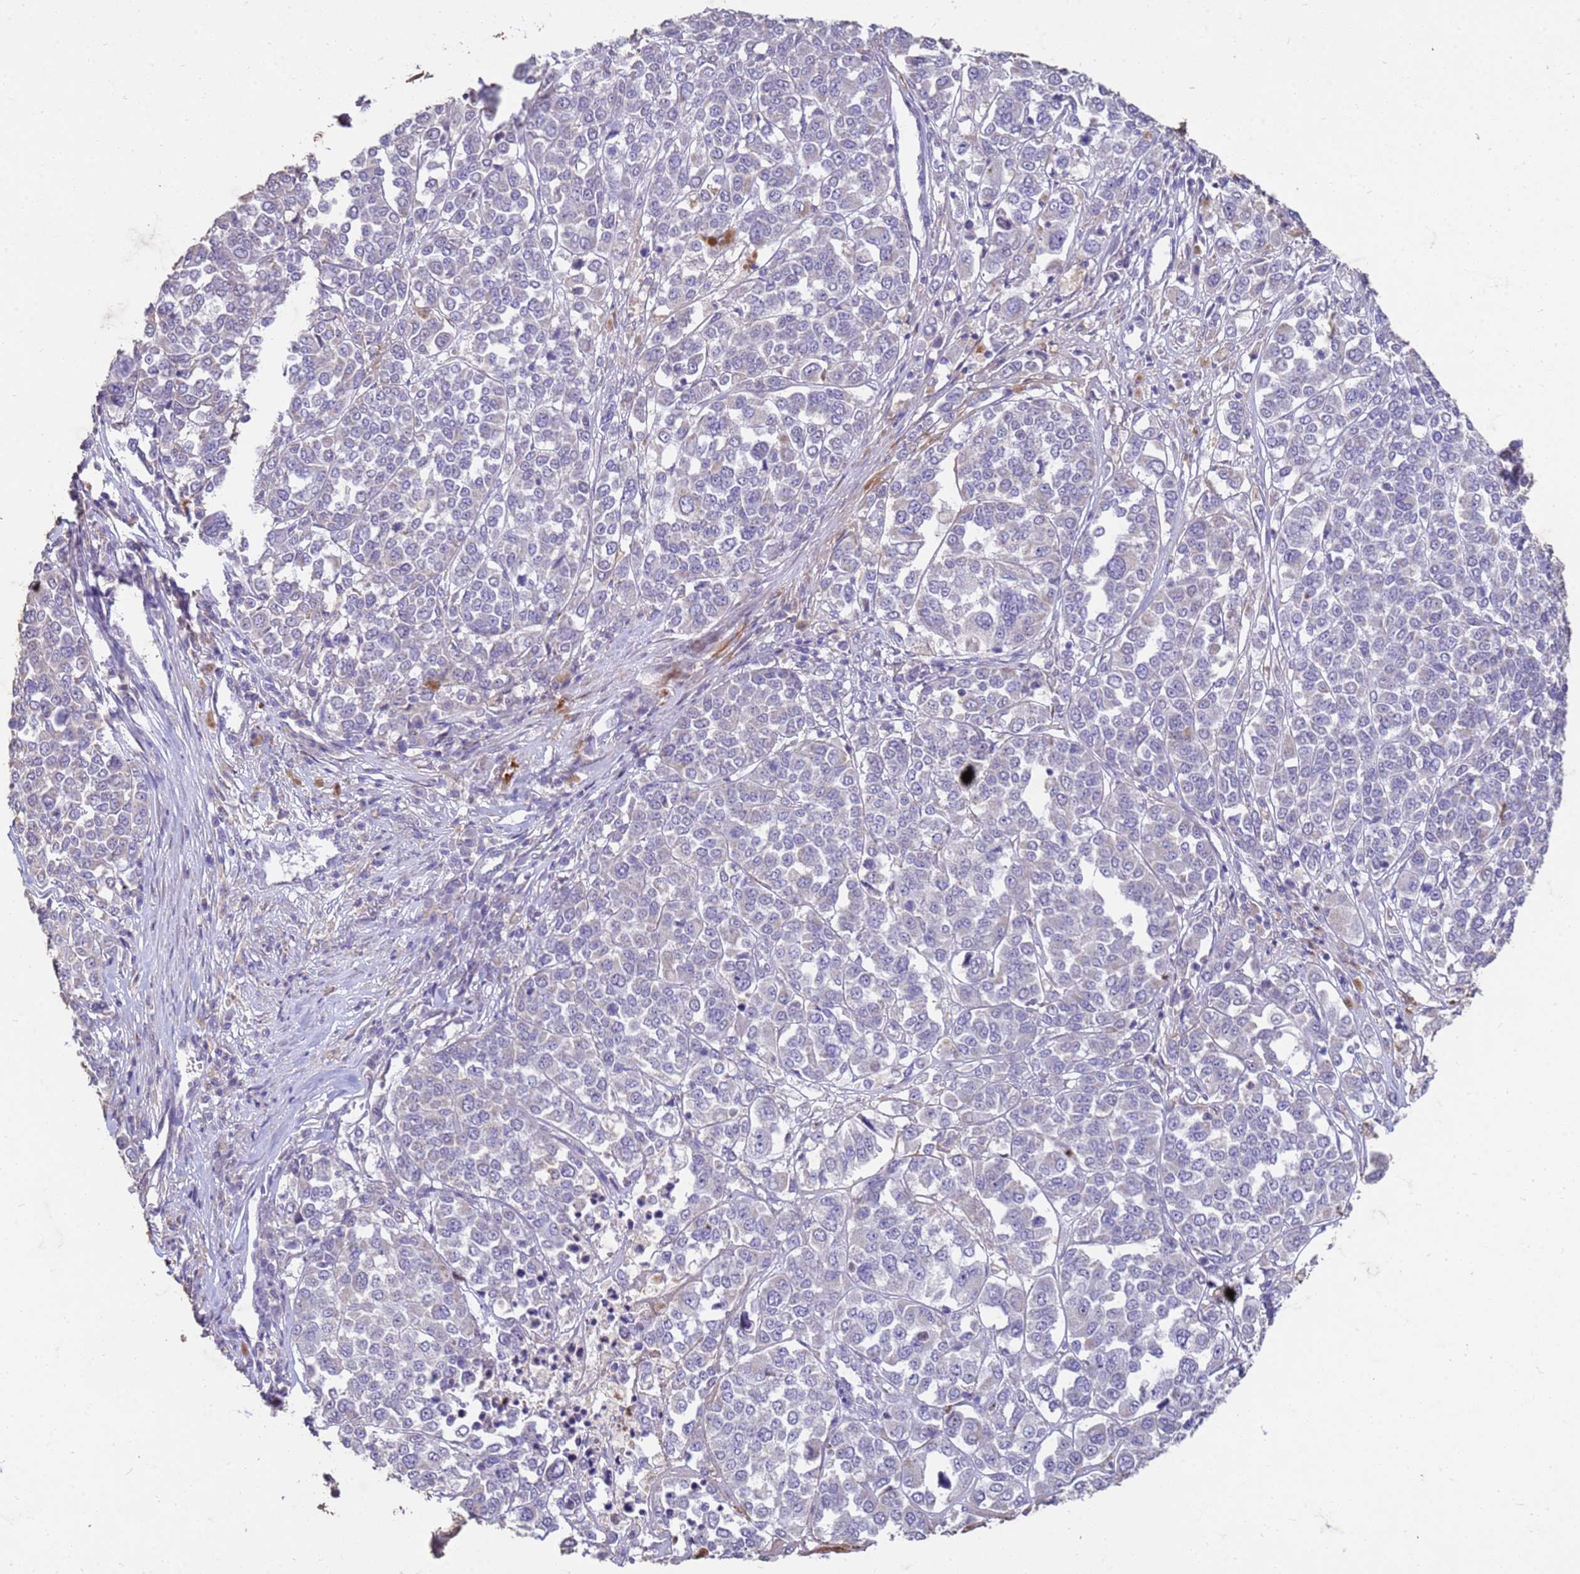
{"staining": {"intensity": "negative", "quantity": "none", "location": "none"}, "tissue": "melanoma", "cell_type": "Tumor cells", "image_type": "cancer", "snomed": [{"axis": "morphology", "description": "Malignant melanoma, Metastatic site"}, {"axis": "topography", "description": "Lymph node"}], "caption": "This is an IHC micrograph of malignant melanoma (metastatic site). There is no positivity in tumor cells.", "gene": "SLC25A15", "patient": {"sex": "male", "age": 44}}